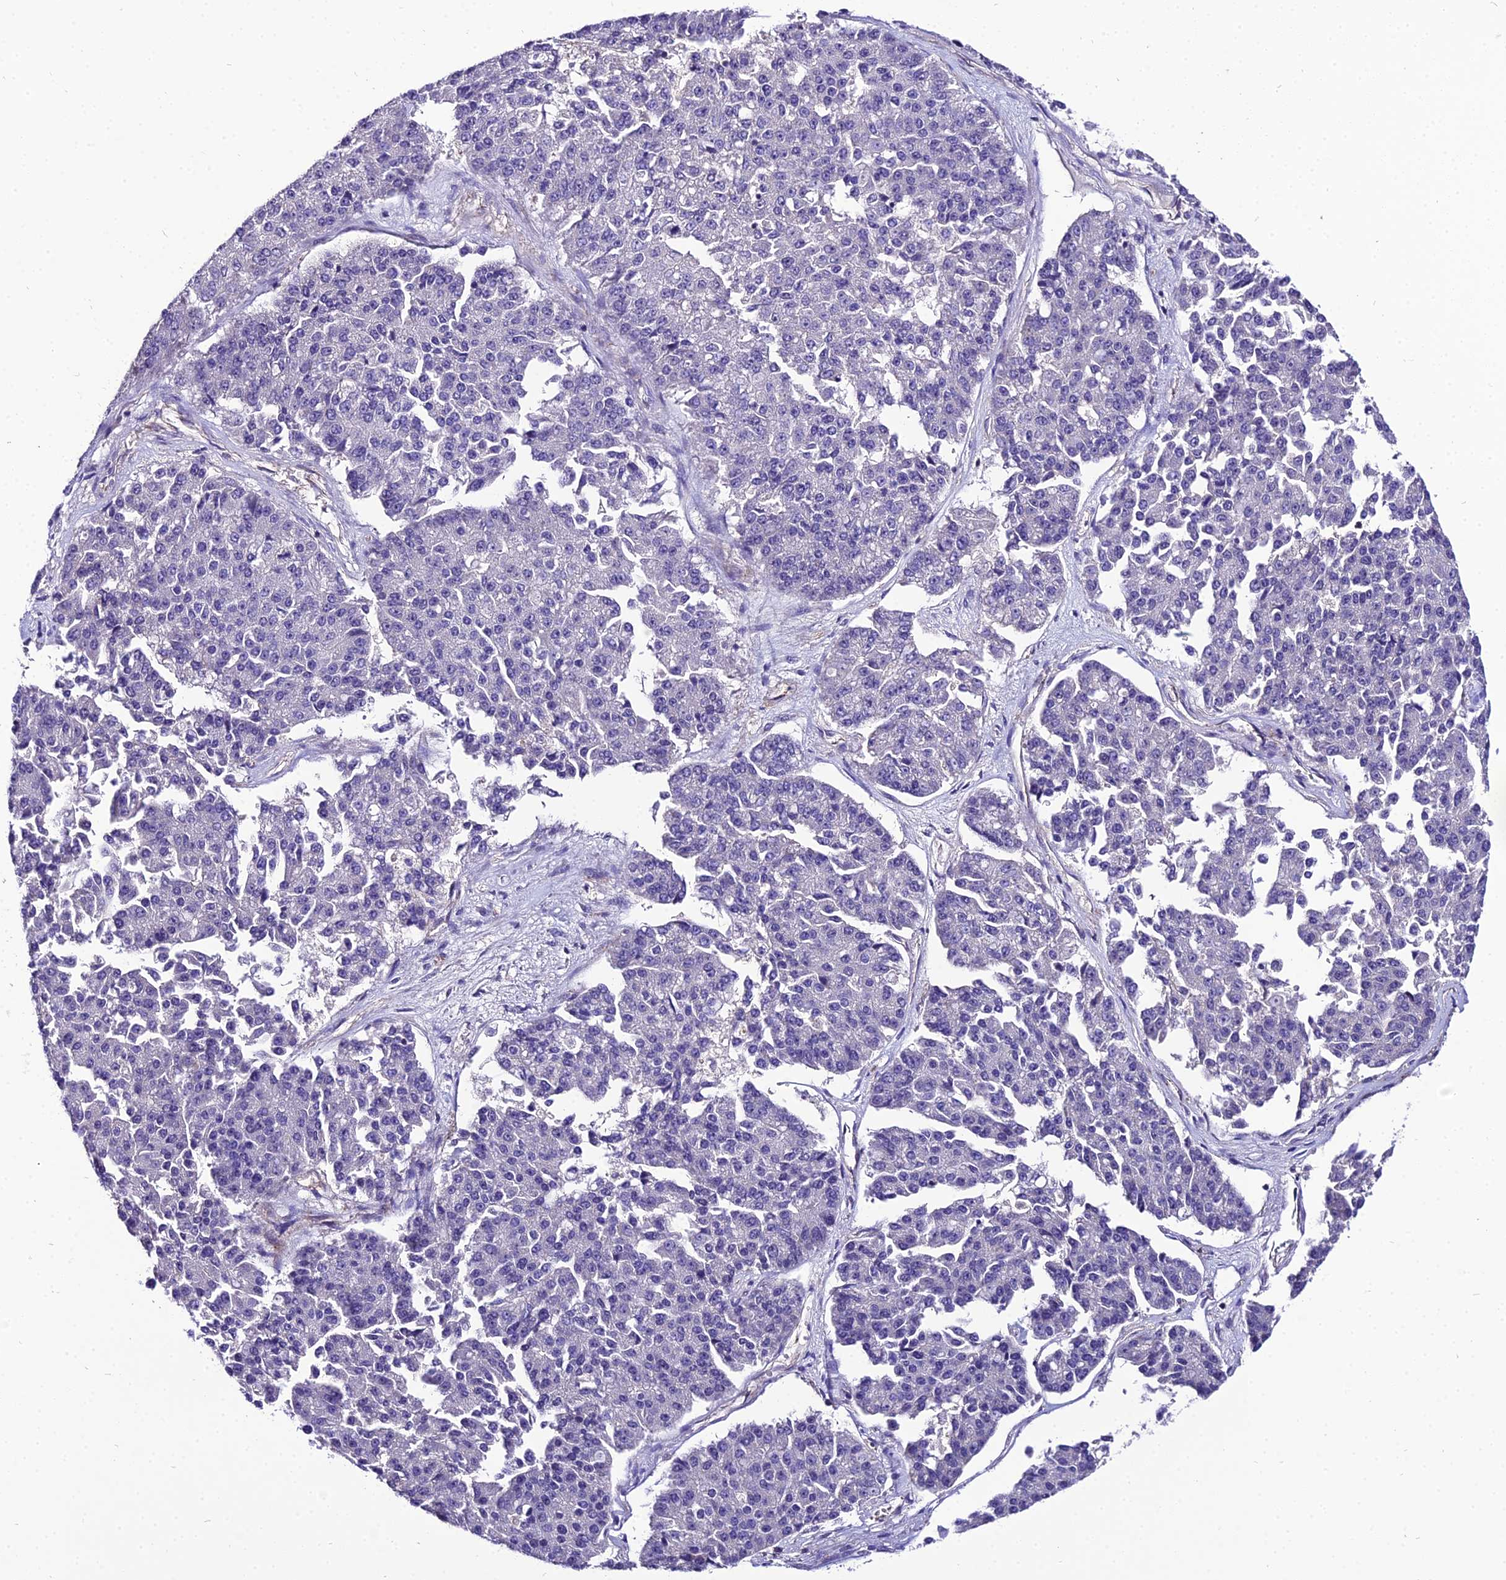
{"staining": {"intensity": "negative", "quantity": "none", "location": "none"}, "tissue": "pancreatic cancer", "cell_type": "Tumor cells", "image_type": "cancer", "snomed": [{"axis": "morphology", "description": "Adenocarcinoma, NOS"}, {"axis": "topography", "description": "Pancreas"}], "caption": "Pancreatic cancer (adenocarcinoma) was stained to show a protein in brown. There is no significant staining in tumor cells.", "gene": "SHQ1", "patient": {"sex": "male", "age": 50}}